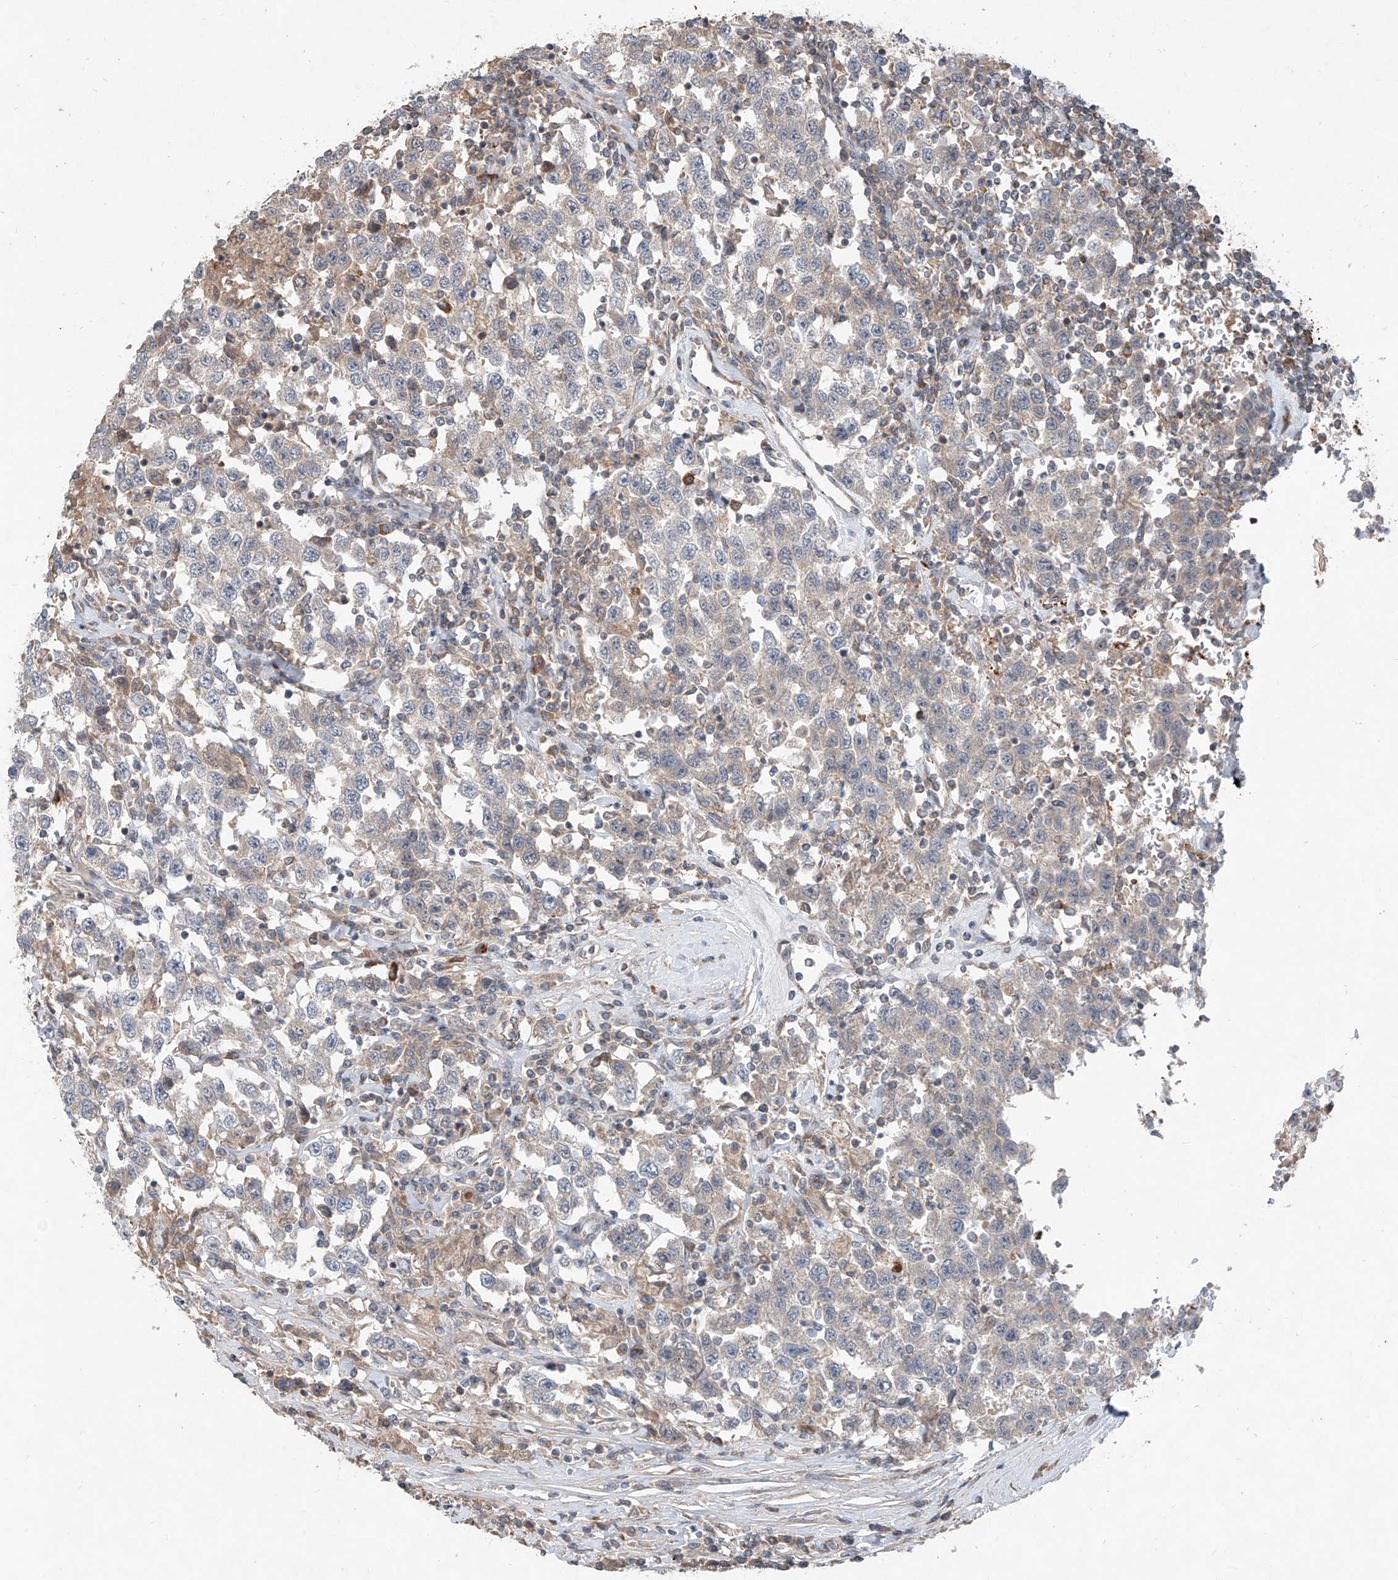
{"staining": {"intensity": "negative", "quantity": "none", "location": "none"}, "tissue": "testis cancer", "cell_type": "Tumor cells", "image_type": "cancer", "snomed": [{"axis": "morphology", "description": "Seminoma, NOS"}, {"axis": "topography", "description": "Testis"}], "caption": "This is a micrograph of immunohistochemistry (IHC) staining of seminoma (testis), which shows no staining in tumor cells.", "gene": "ADAM23", "patient": {"sex": "male", "age": 41}}